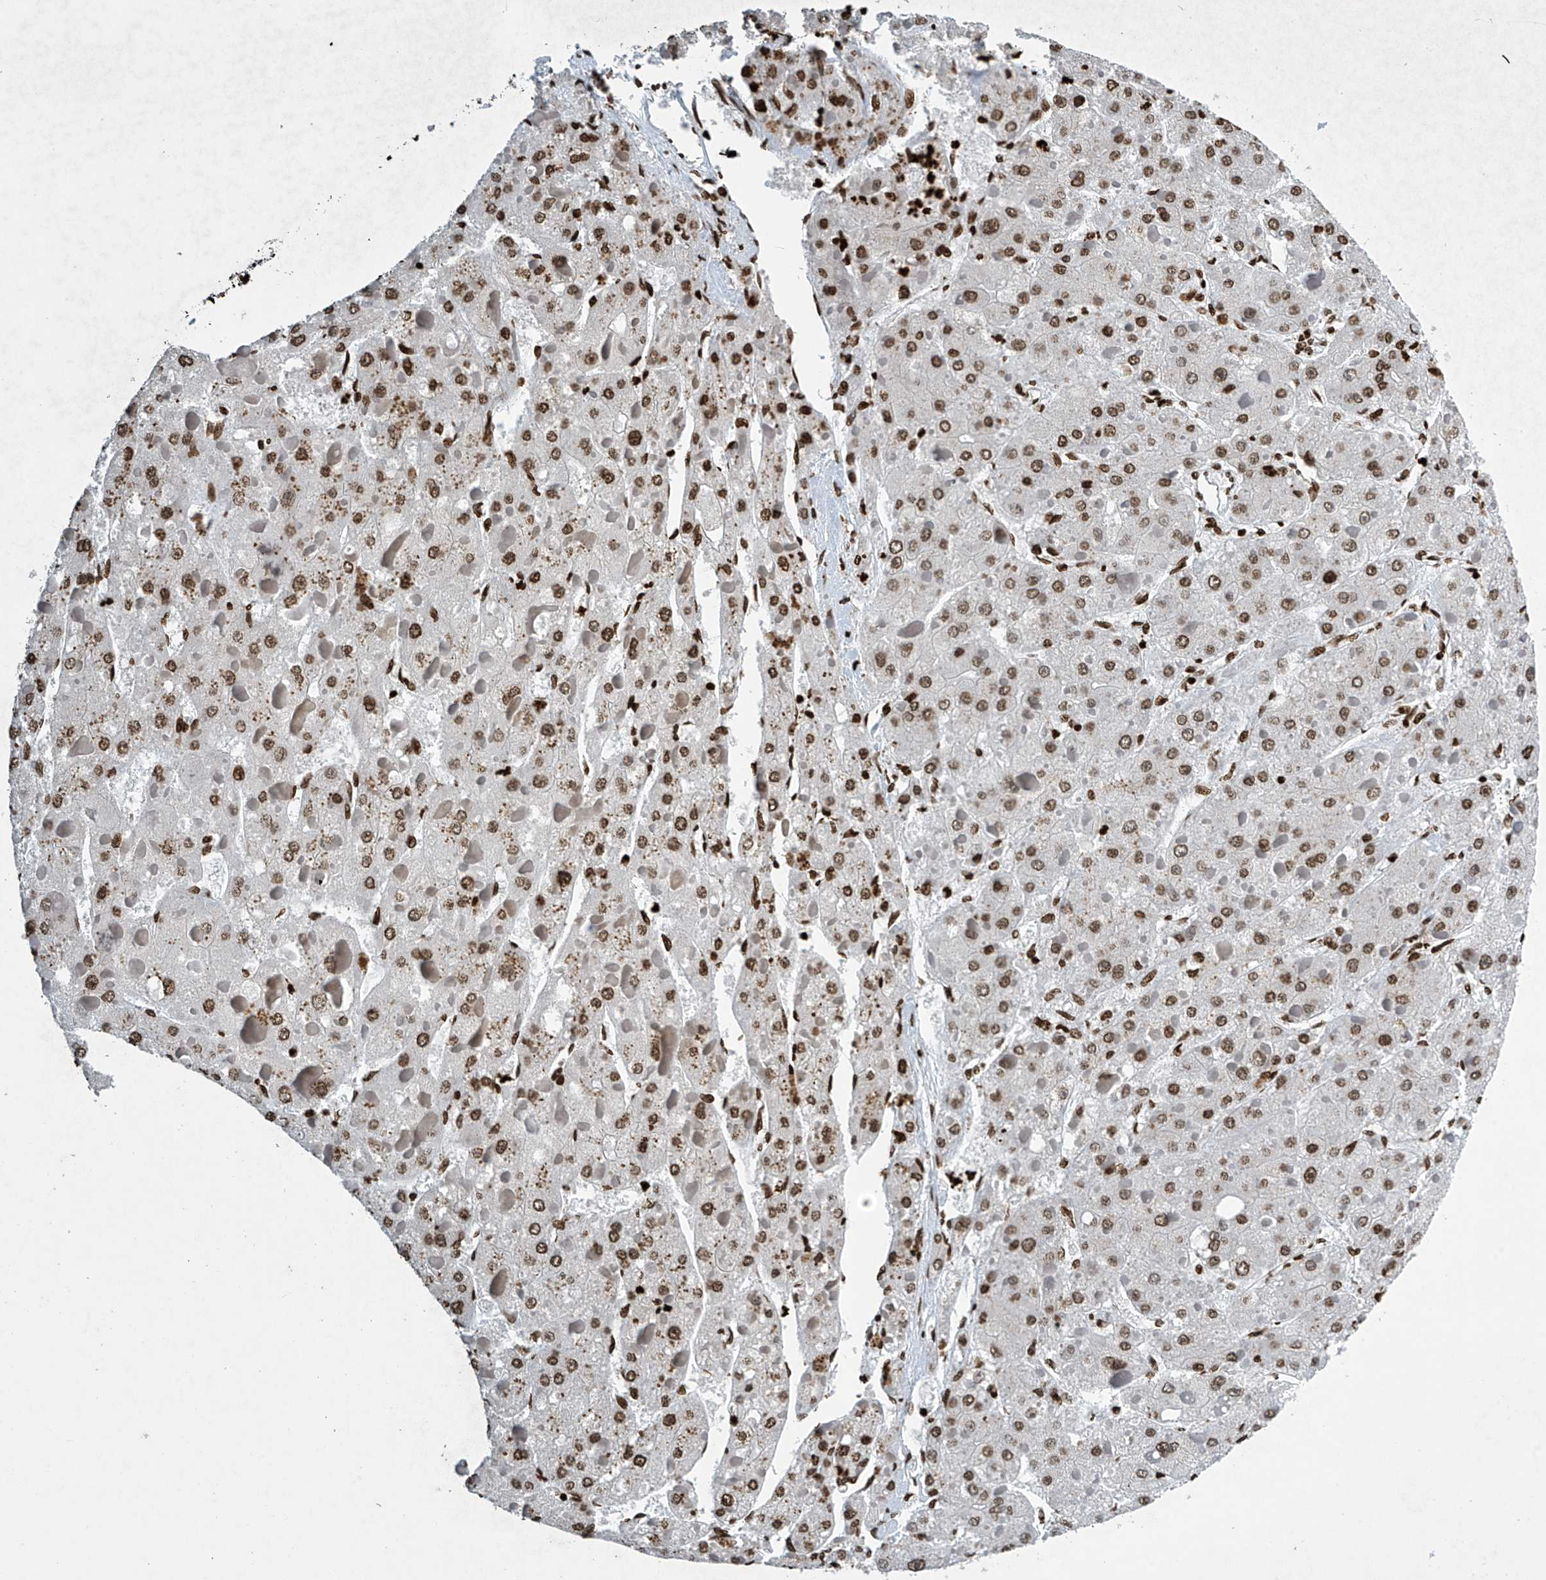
{"staining": {"intensity": "moderate", "quantity": ">75%", "location": "nuclear"}, "tissue": "liver cancer", "cell_type": "Tumor cells", "image_type": "cancer", "snomed": [{"axis": "morphology", "description": "Carcinoma, Hepatocellular, NOS"}, {"axis": "topography", "description": "Liver"}], "caption": "Tumor cells show moderate nuclear expression in about >75% of cells in liver cancer (hepatocellular carcinoma).", "gene": "H4C16", "patient": {"sex": "female", "age": 73}}